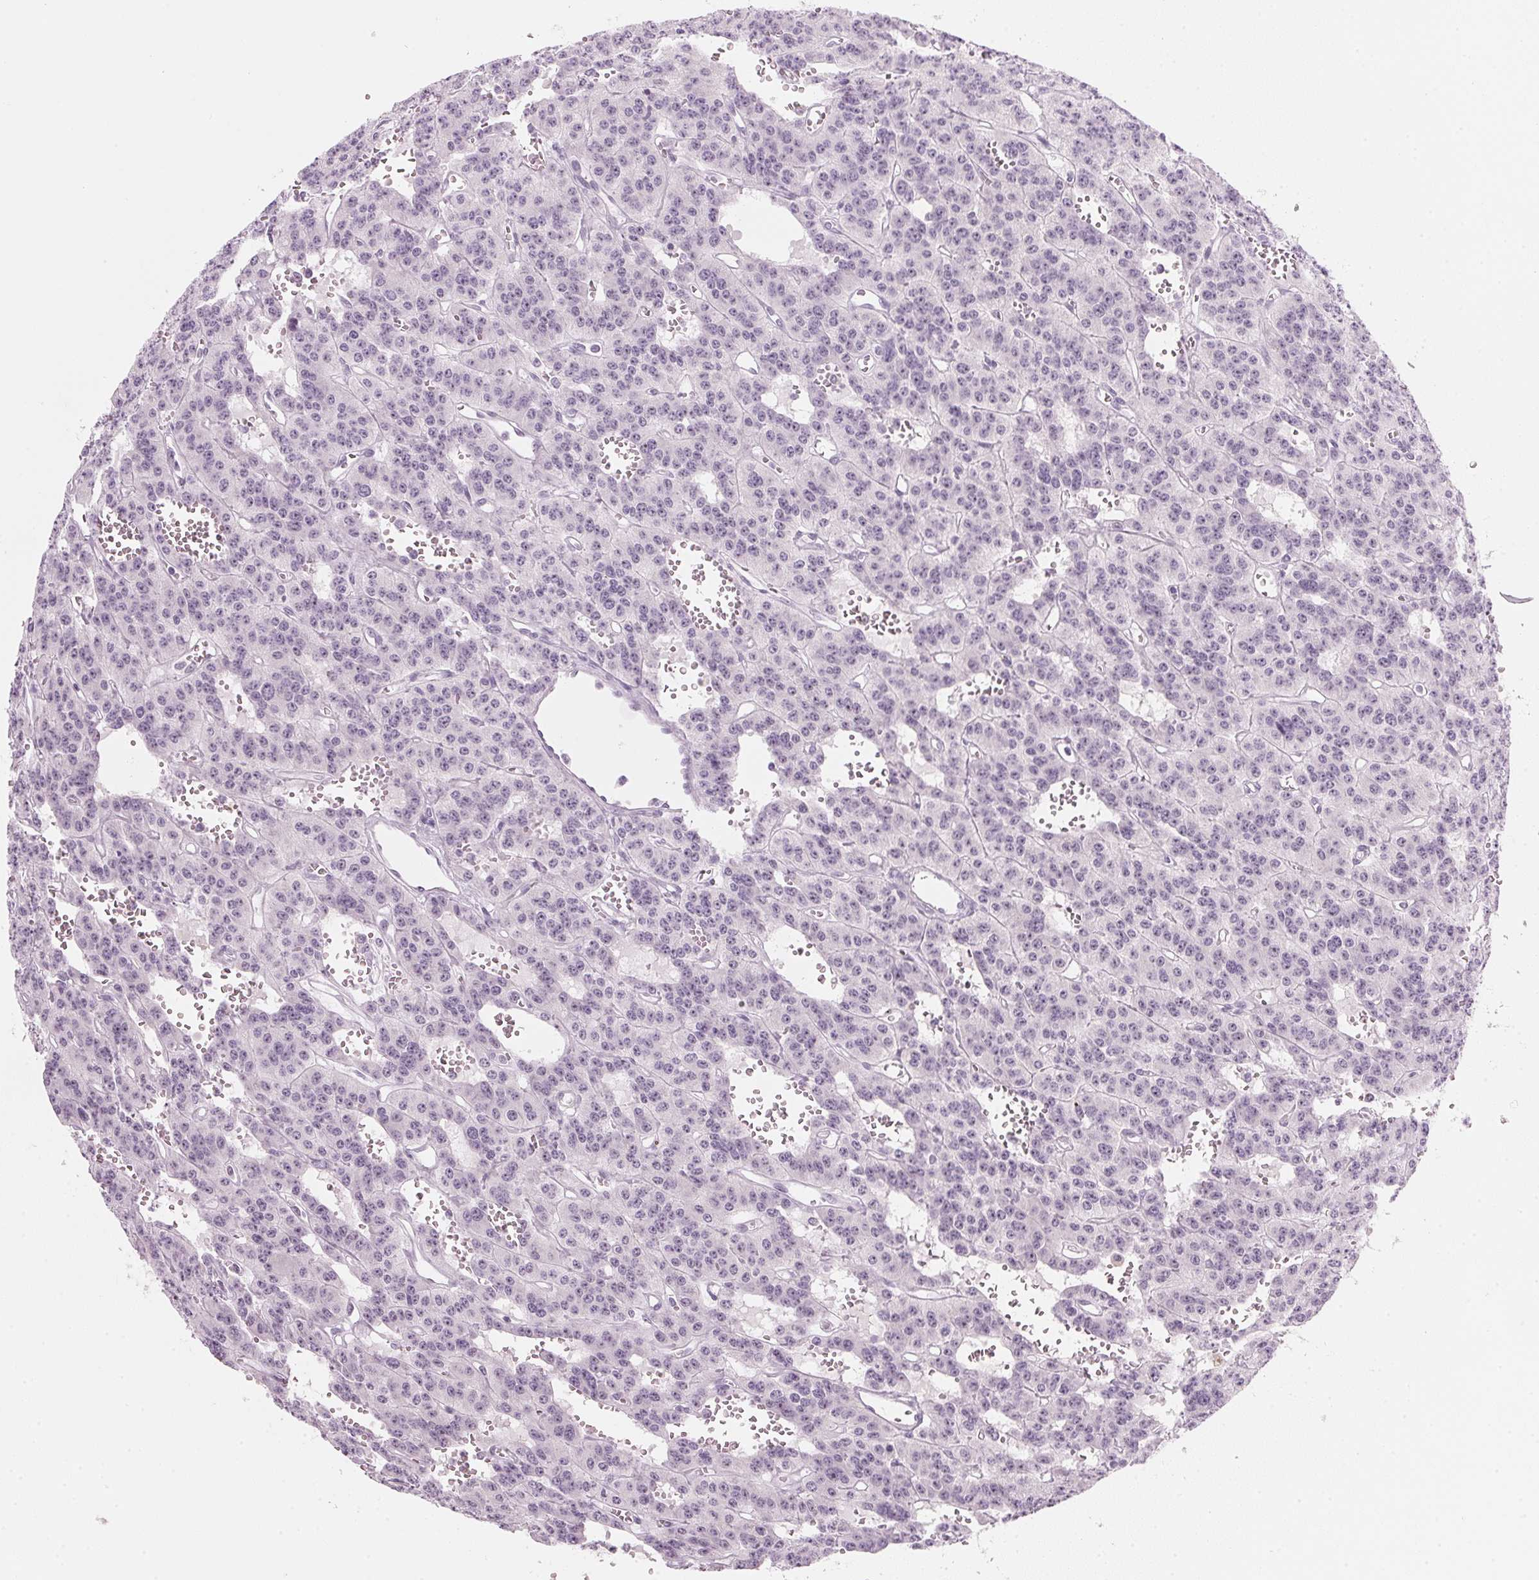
{"staining": {"intensity": "negative", "quantity": "none", "location": "none"}, "tissue": "carcinoid", "cell_type": "Tumor cells", "image_type": "cancer", "snomed": [{"axis": "morphology", "description": "Carcinoid, malignant, NOS"}, {"axis": "topography", "description": "Lung"}], "caption": "Carcinoid was stained to show a protein in brown. There is no significant expression in tumor cells.", "gene": "DNTTIP2", "patient": {"sex": "female", "age": 71}}